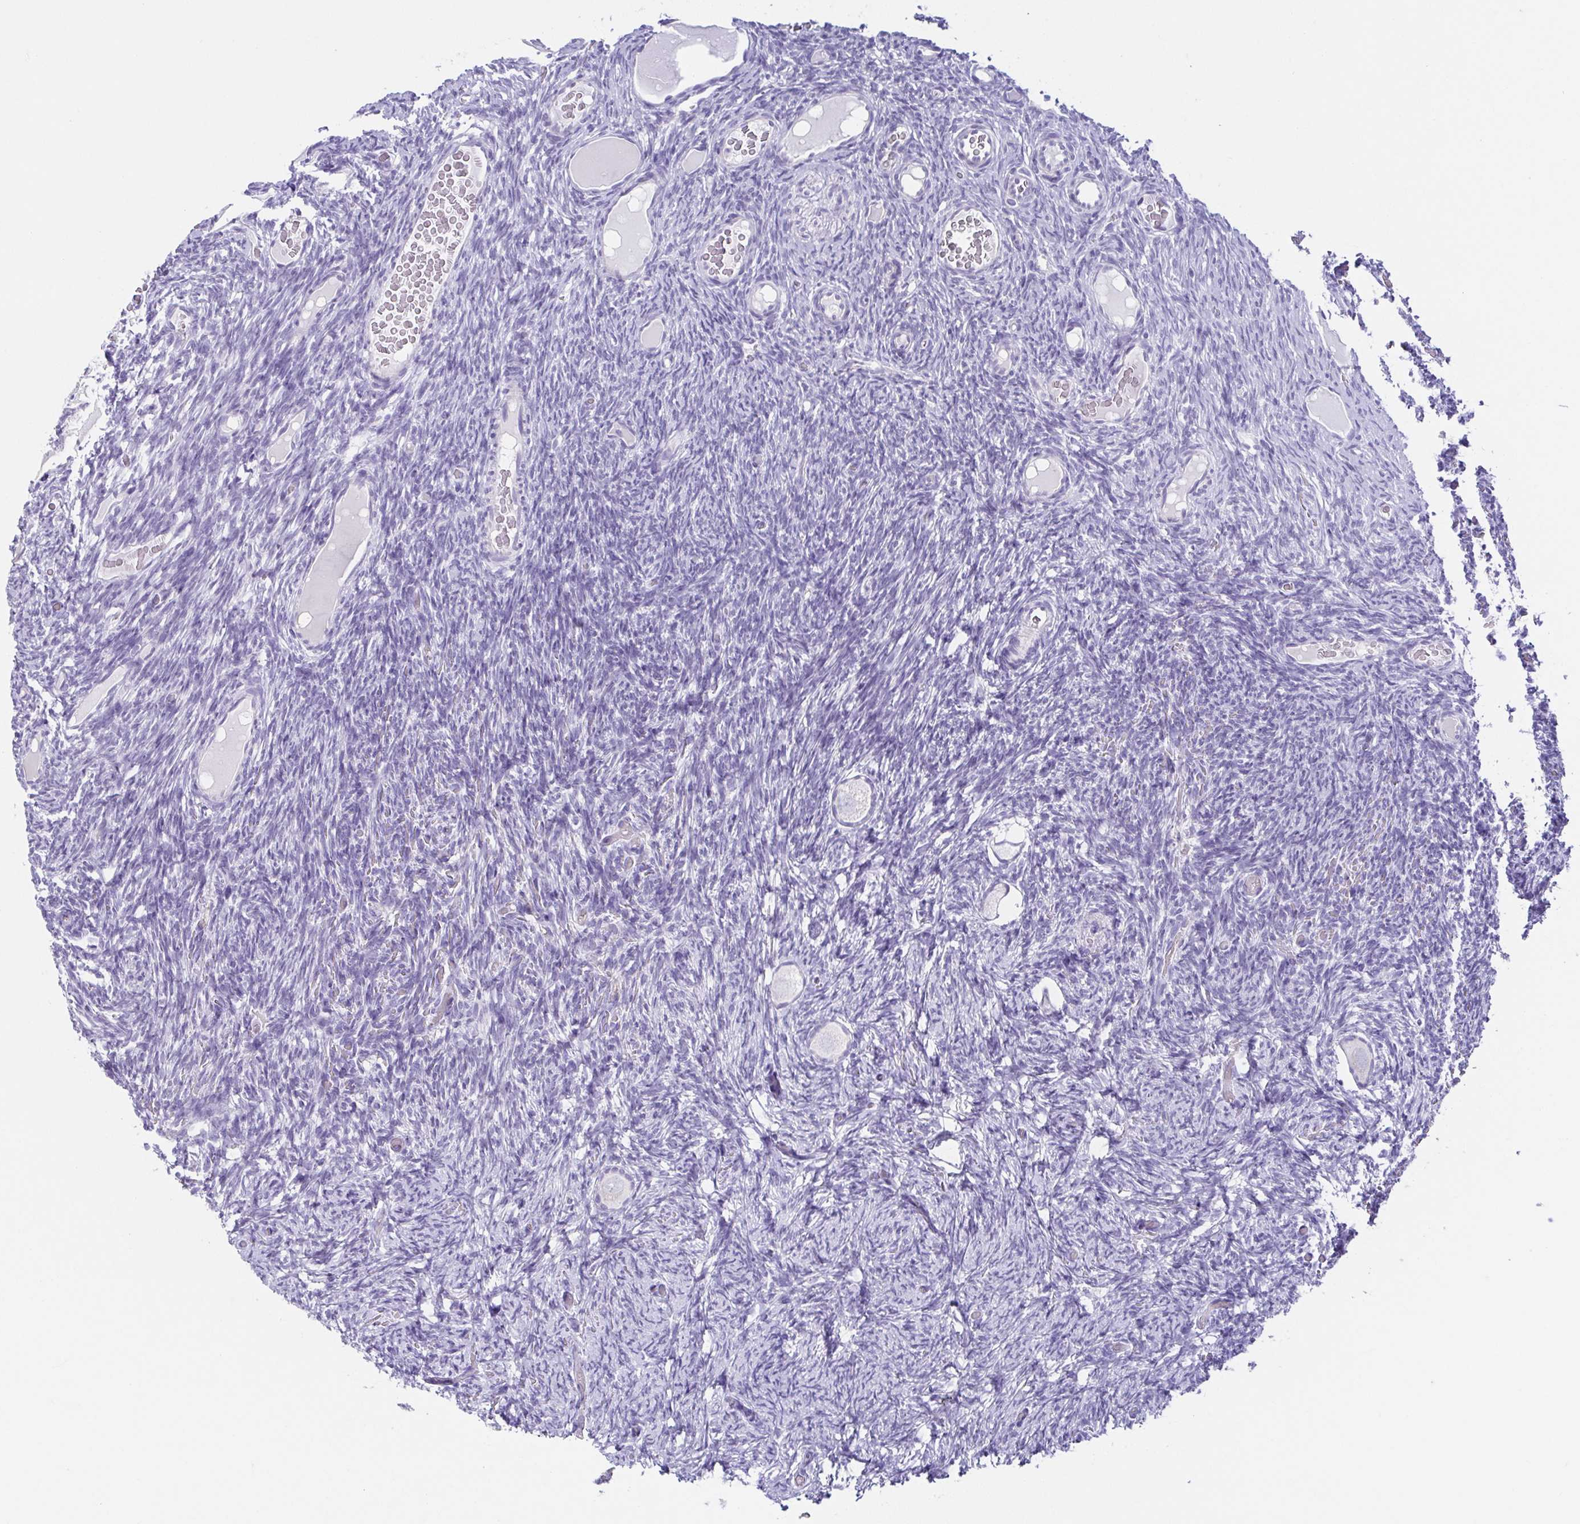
{"staining": {"intensity": "negative", "quantity": "none", "location": "none"}, "tissue": "ovary", "cell_type": "Follicle cells", "image_type": "normal", "snomed": [{"axis": "morphology", "description": "Normal tissue, NOS"}, {"axis": "topography", "description": "Ovary"}], "caption": "Follicle cells show no significant protein positivity in benign ovary.", "gene": "RDH11", "patient": {"sex": "female", "age": 34}}